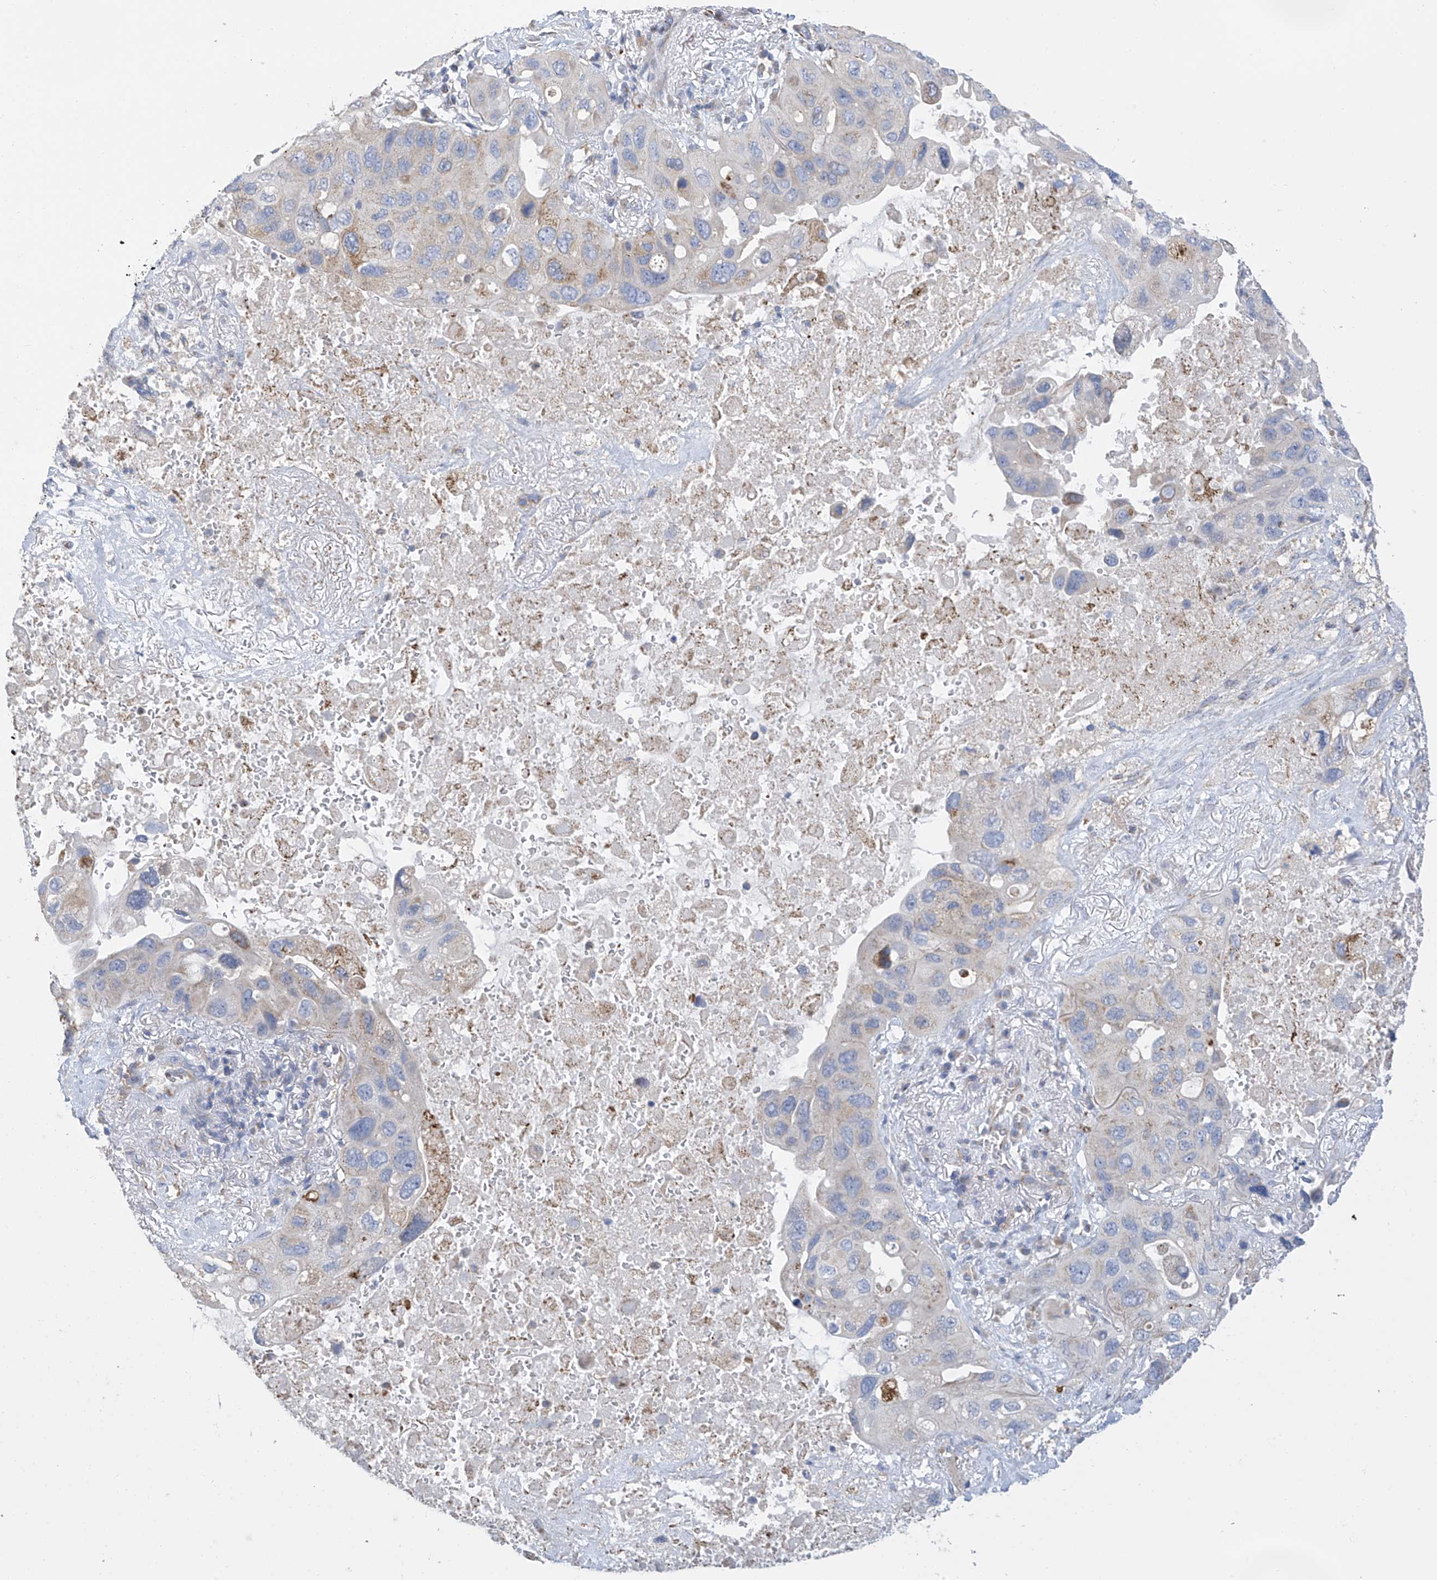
{"staining": {"intensity": "moderate", "quantity": "<25%", "location": "cytoplasmic/membranous"}, "tissue": "lung cancer", "cell_type": "Tumor cells", "image_type": "cancer", "snomed": [{"axis": "morphology", "description": "Squamous cell carcinoma, NOS"}, {"axis": "topography", "description": "Lung"}], "caption": "Lung cancer stained for a protein (brown) displays moderate cytoplasmic/membranous positive positivity in approximately <25% of tumor cells.", "gene": "ITM2B", "patient": {"sex": "female", "age": 73}}